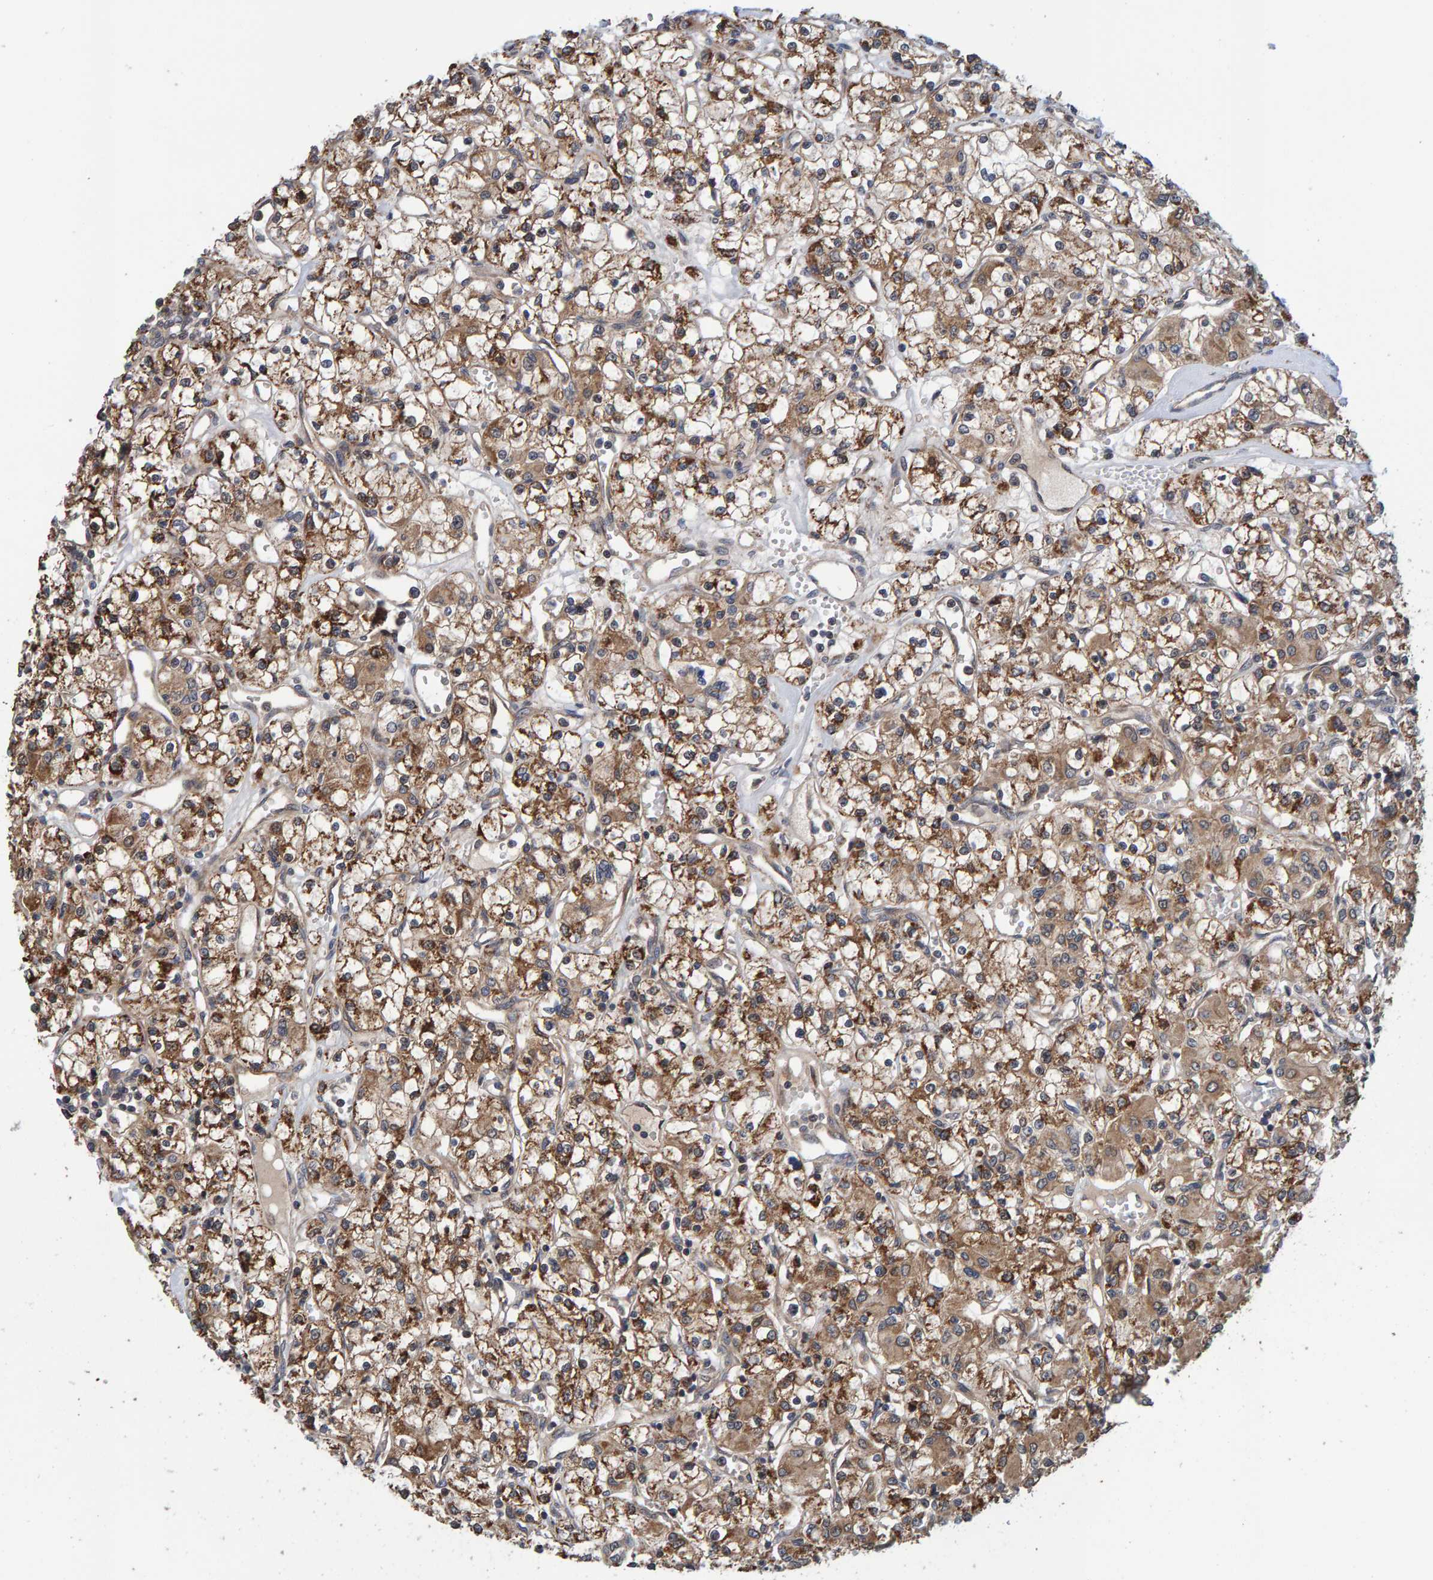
{"staining": {"intensity": "moderate", "quantity": ">75%", "location": "cytoplasmic/membranous"}, "tissue": "renal cancer", "cell_type": "Tumor cells", "image_type": "cancer", "snomed": [{"axis": "morphology", "description": "Adenocarcinoma, NOS"}, {"axis": "topography", "description": "Kidney"}], "caption": "There is medium levels of moderate cytoplasmic/membranous positivity in tumor cells of renal adenocarcinoma, as demonstrated by immunohistochemical staining (brown color).", "gene": "SCRN2", "patient": {"sex": "female", "age": 59}}